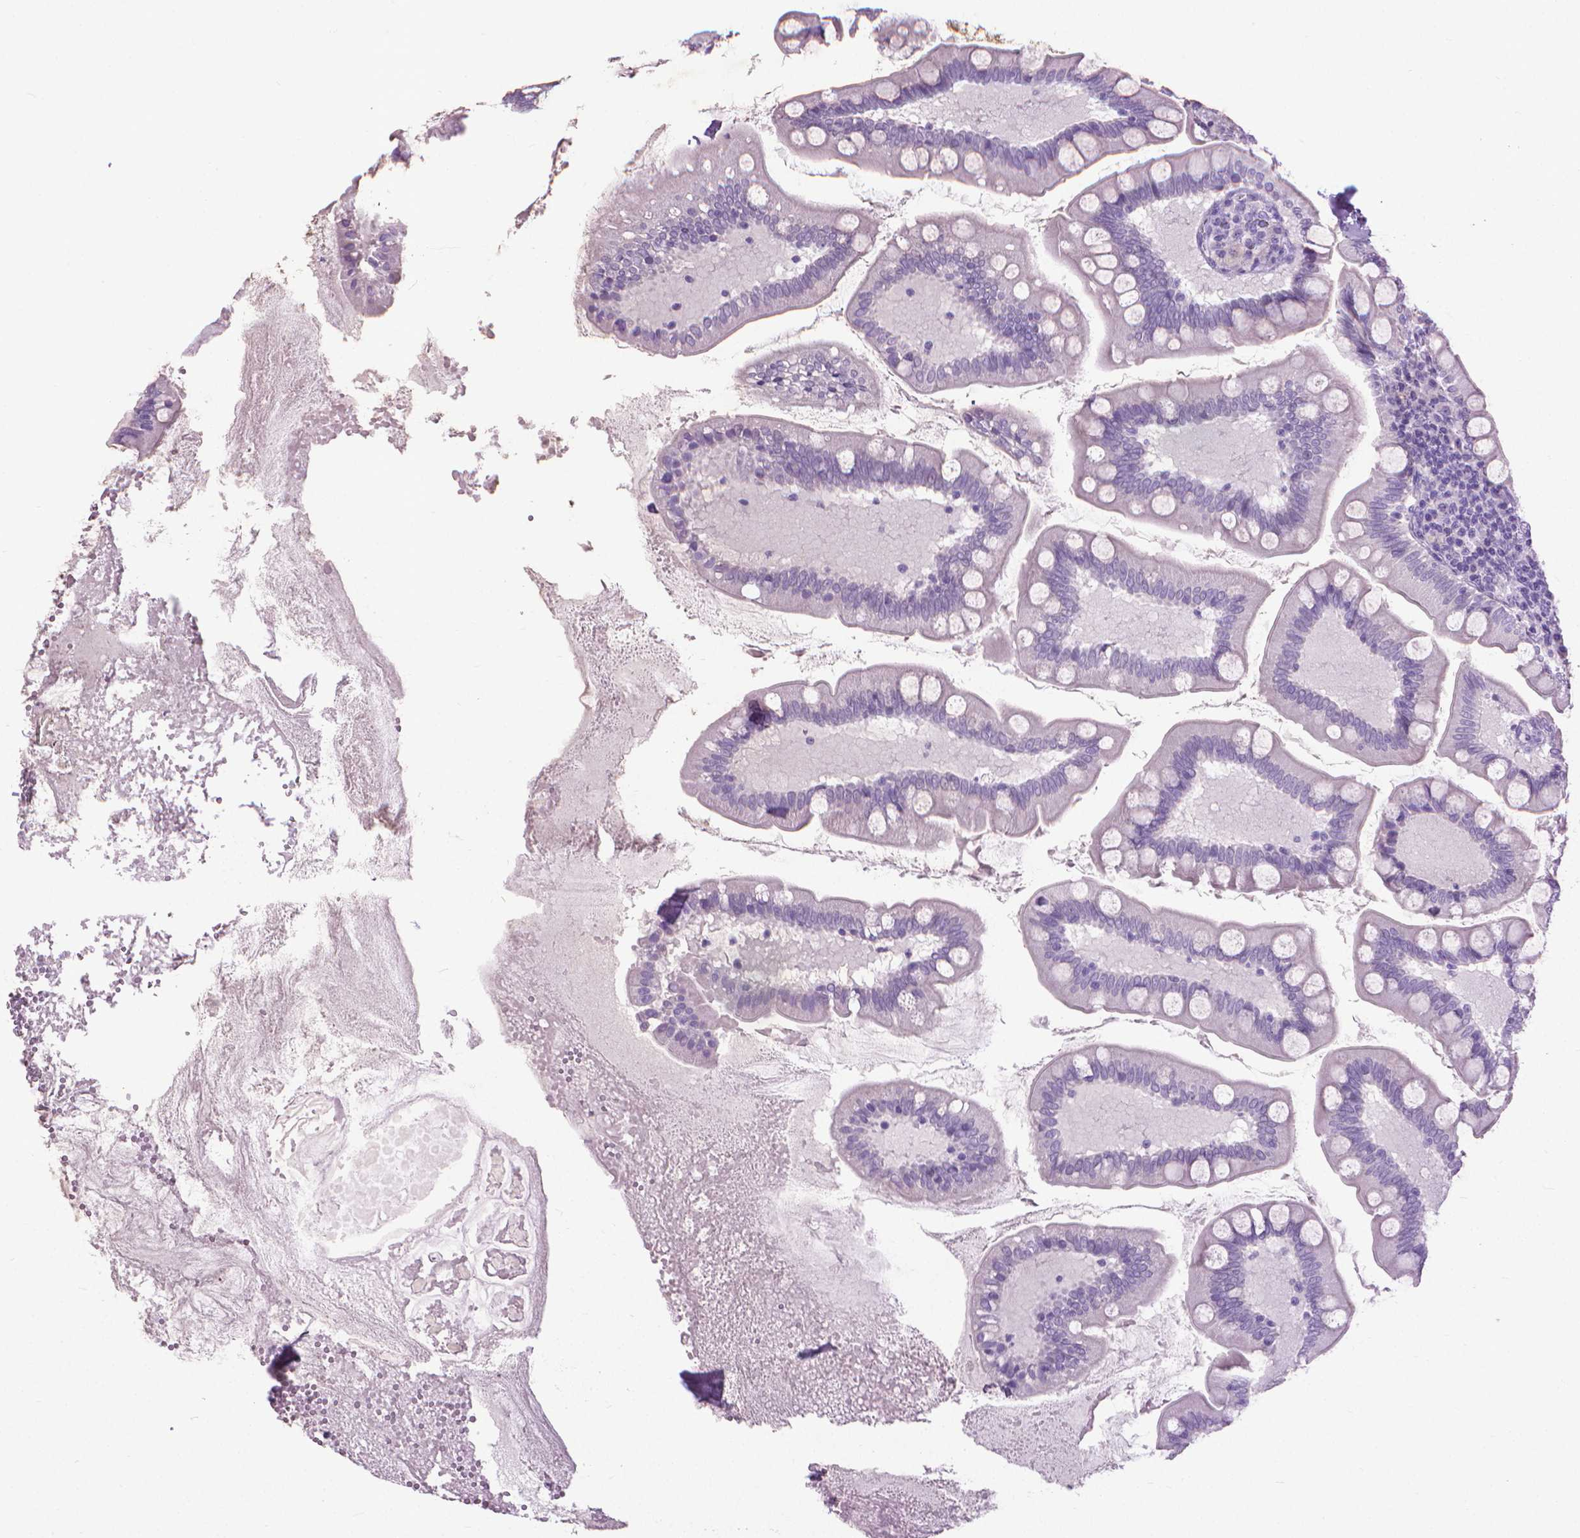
{"staining": {"intensity": "negative", "quantity": "none", "location": "none"}, "tissue": "small intestine", "cell_type": "Glandular cells", "image_type": "normal", "snomed": [{"axis": "morphology", "description": "Normal tissue, NOS"}, {"axis": "topography", "description": "Small intestine"}], "caption": "DAB (3,3'-diaminobenzidine) immunohistochemical staining of benign small intestine demonstrates no significant expression in glandular cells. Brightfield microscopy of immunohistochemistry (IHC) stained with DAB (3,3'-diaminobenzidine) (brown) and hematoxylin (blue), captured at high magnification.", "gene": "KRT5", "patient": {"sex": "female", "age": 56}}